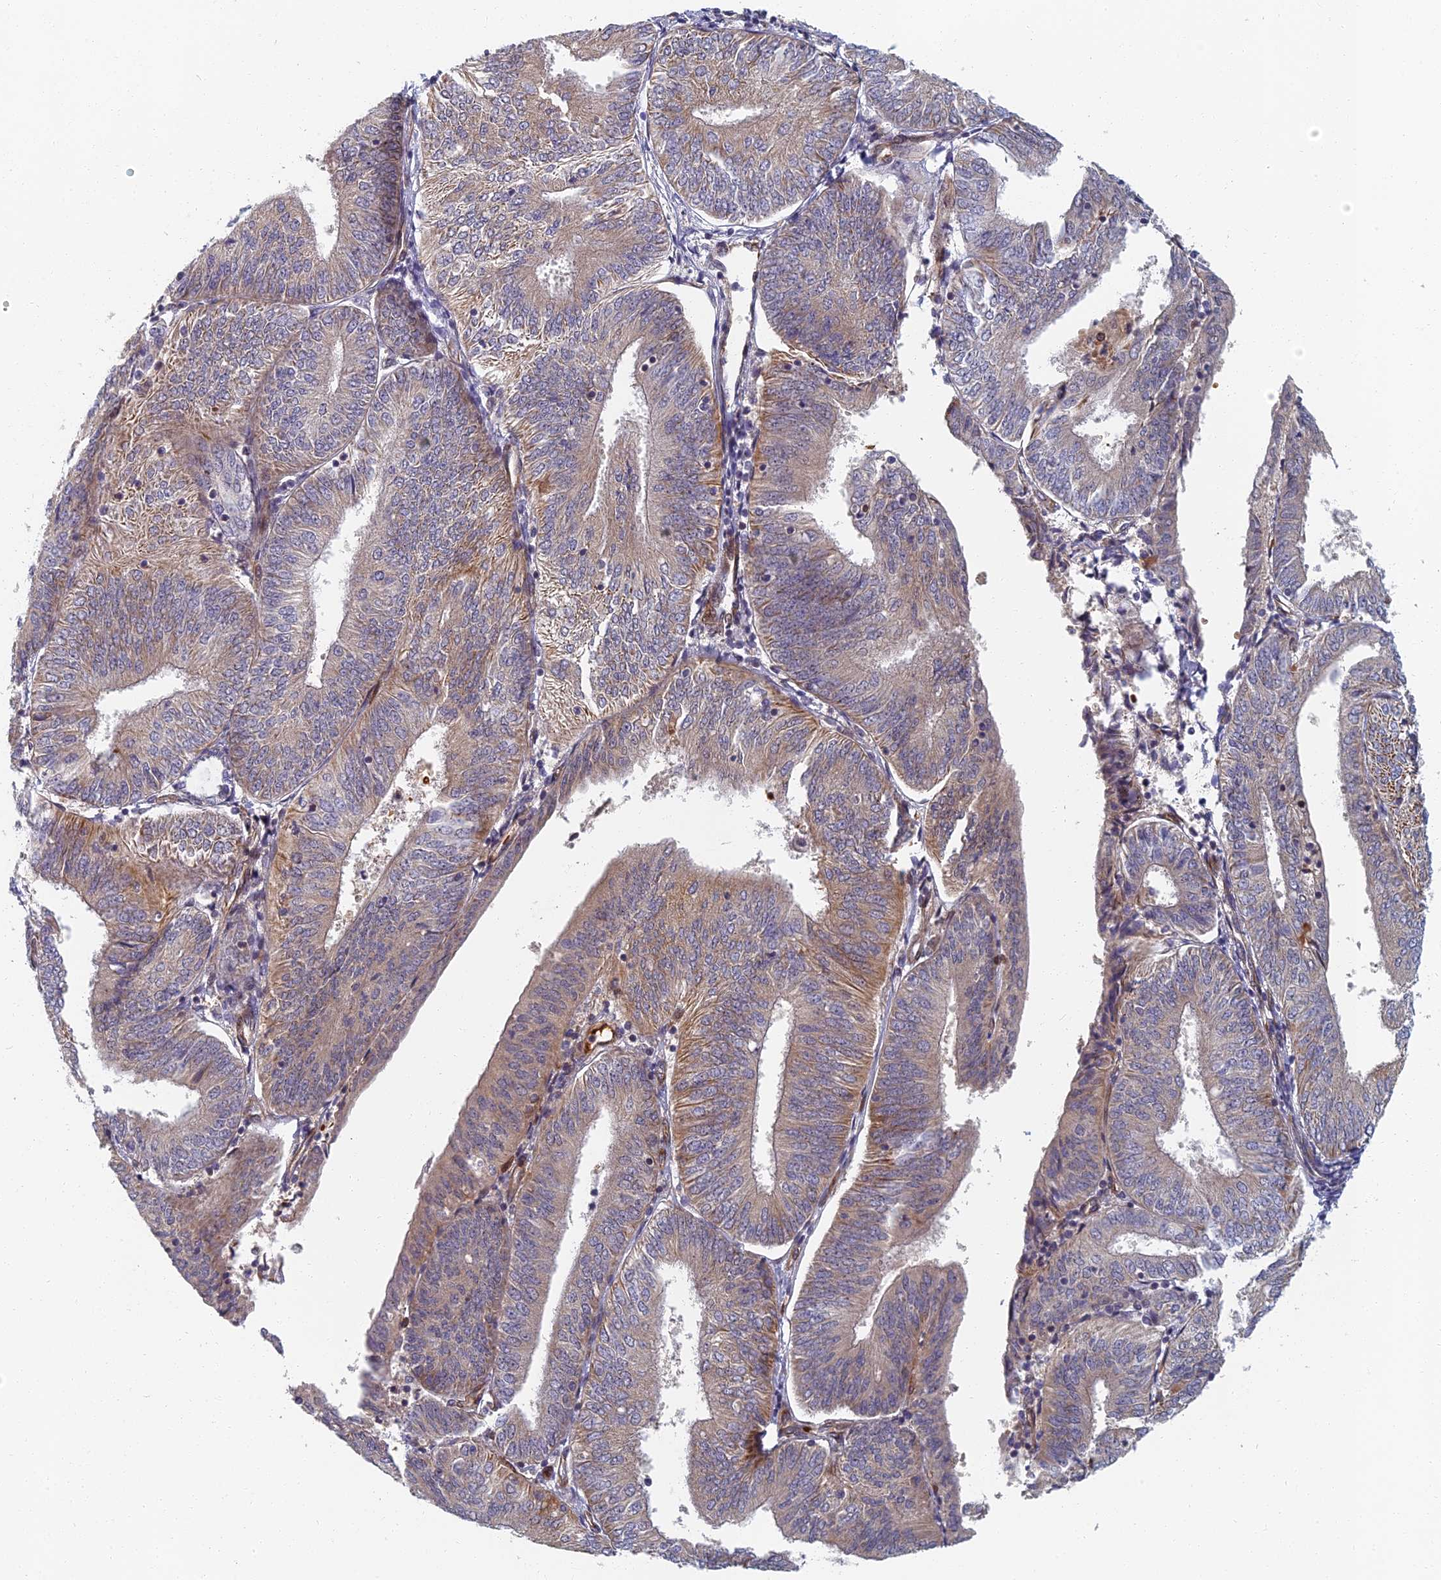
{"staining": {"intensity": "weak", "quantity": "<25%", "location": "cytoplasmic/membranous"}, "tissue": "endometrial cancer", "cell_type": "Tumor cells", "image_type": "cancer", "snomed": [{"axis": "morphology", "description": "Adenocarcinoma, NOS"}, {"axis": "topography", "description": "Endometrium"}], "caption": "IHC of human endometrial cancer (adenocarcinoma) exhibits no expression in tumor cells.", "gene": "ABCB10", "patient": {"sex": "female", "age": 58}}